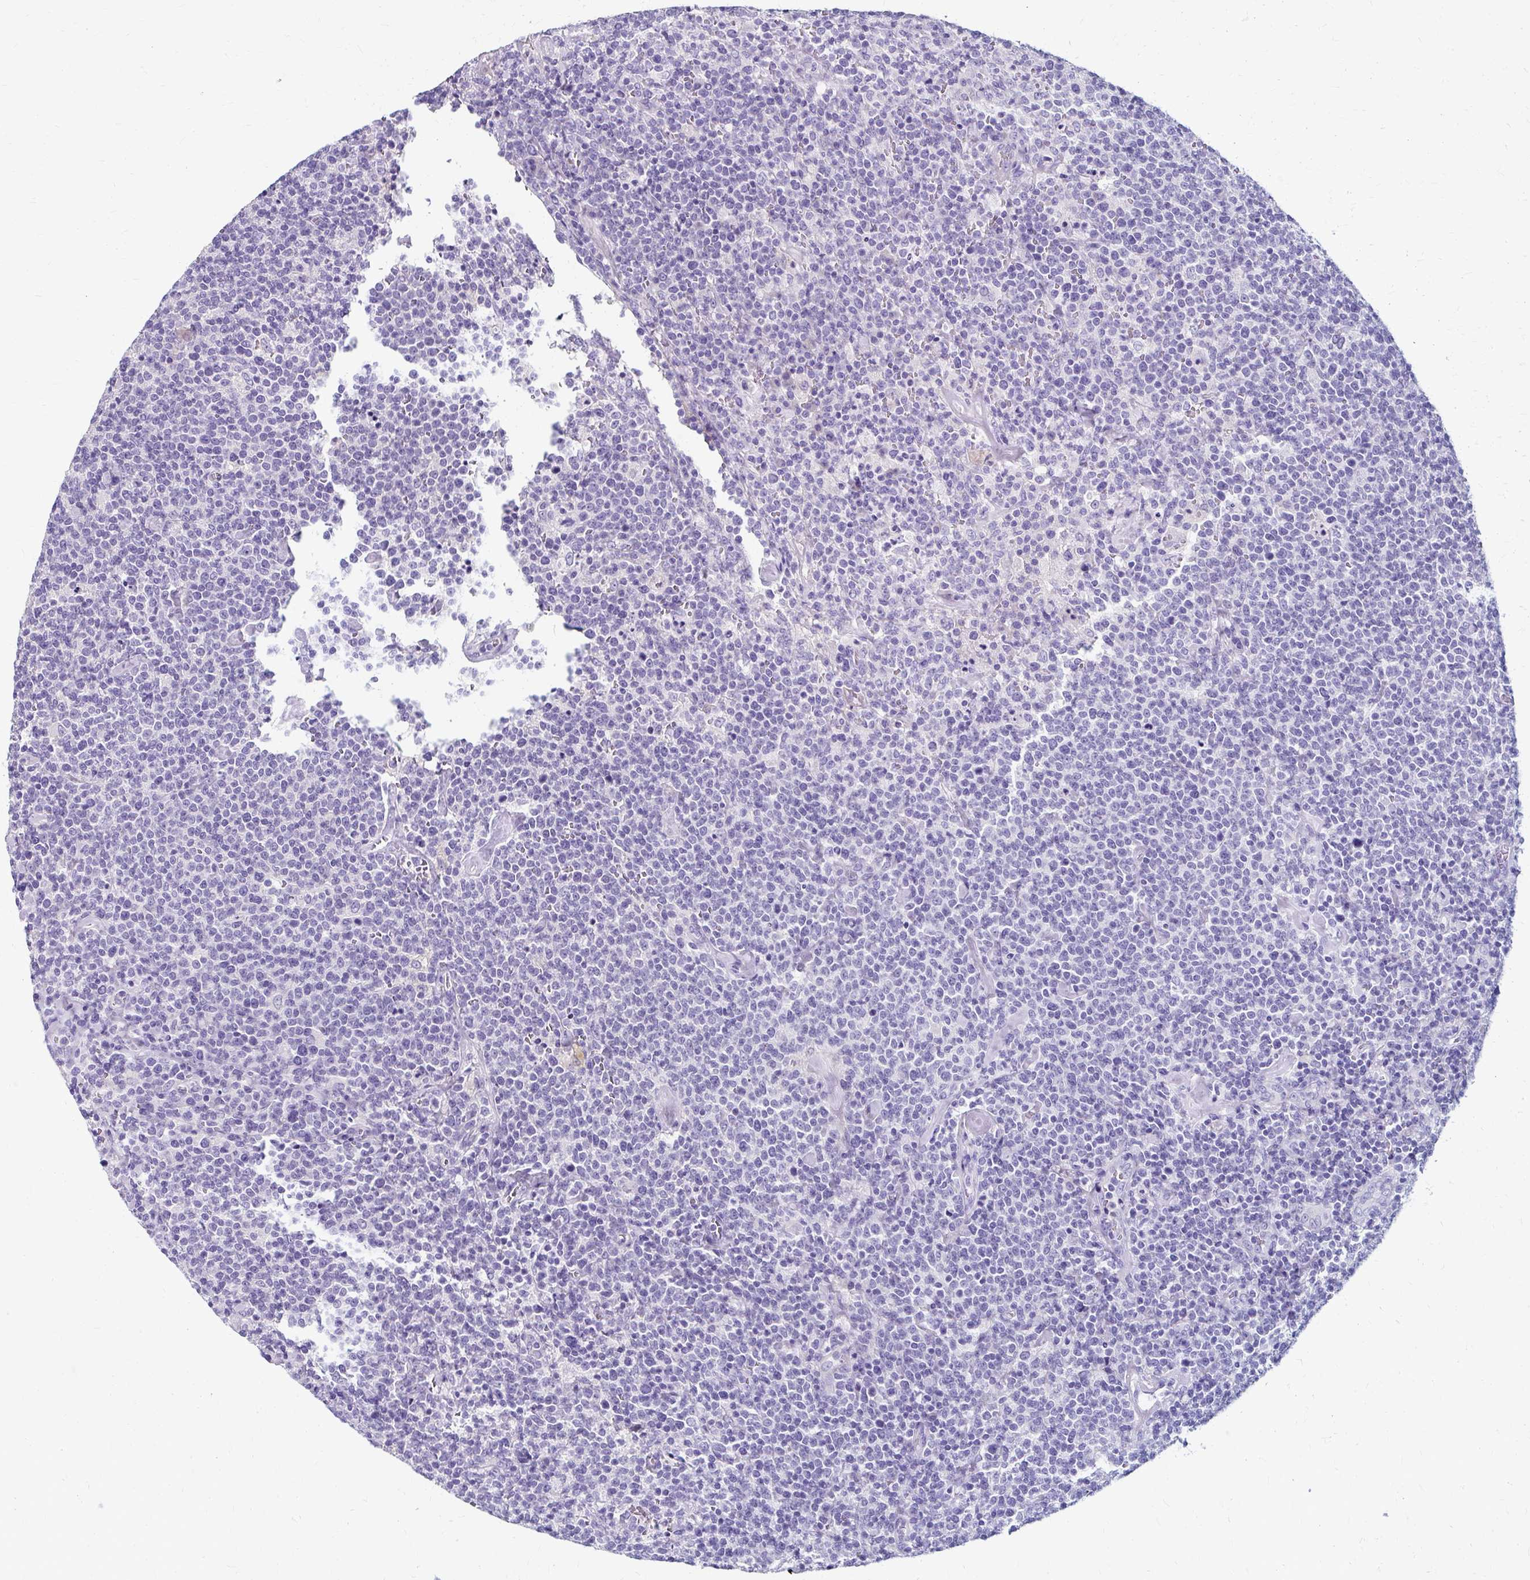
{"staining": {"intensity": "negative", "quantity": "none", "location": "none"}, "tissue": "lymphoma", "cell_type": "Tumor cells", "image_type": "cancer", "snomed": [{"axis": "morphology", "description": "Malignant lymphoma, non-Hodgkin's type, High grade"}, {"axis": "topography", "description": "Lymph node"}], "caption": "High-grade malignant lymphoma, non-Hodgkin's type was stained to show a protein in brown. There is no significant staining in tumor cells. Nuclei are stained in blue.", "gene": "ZNF555", "patient": {"sex": "male", "age": 61}}